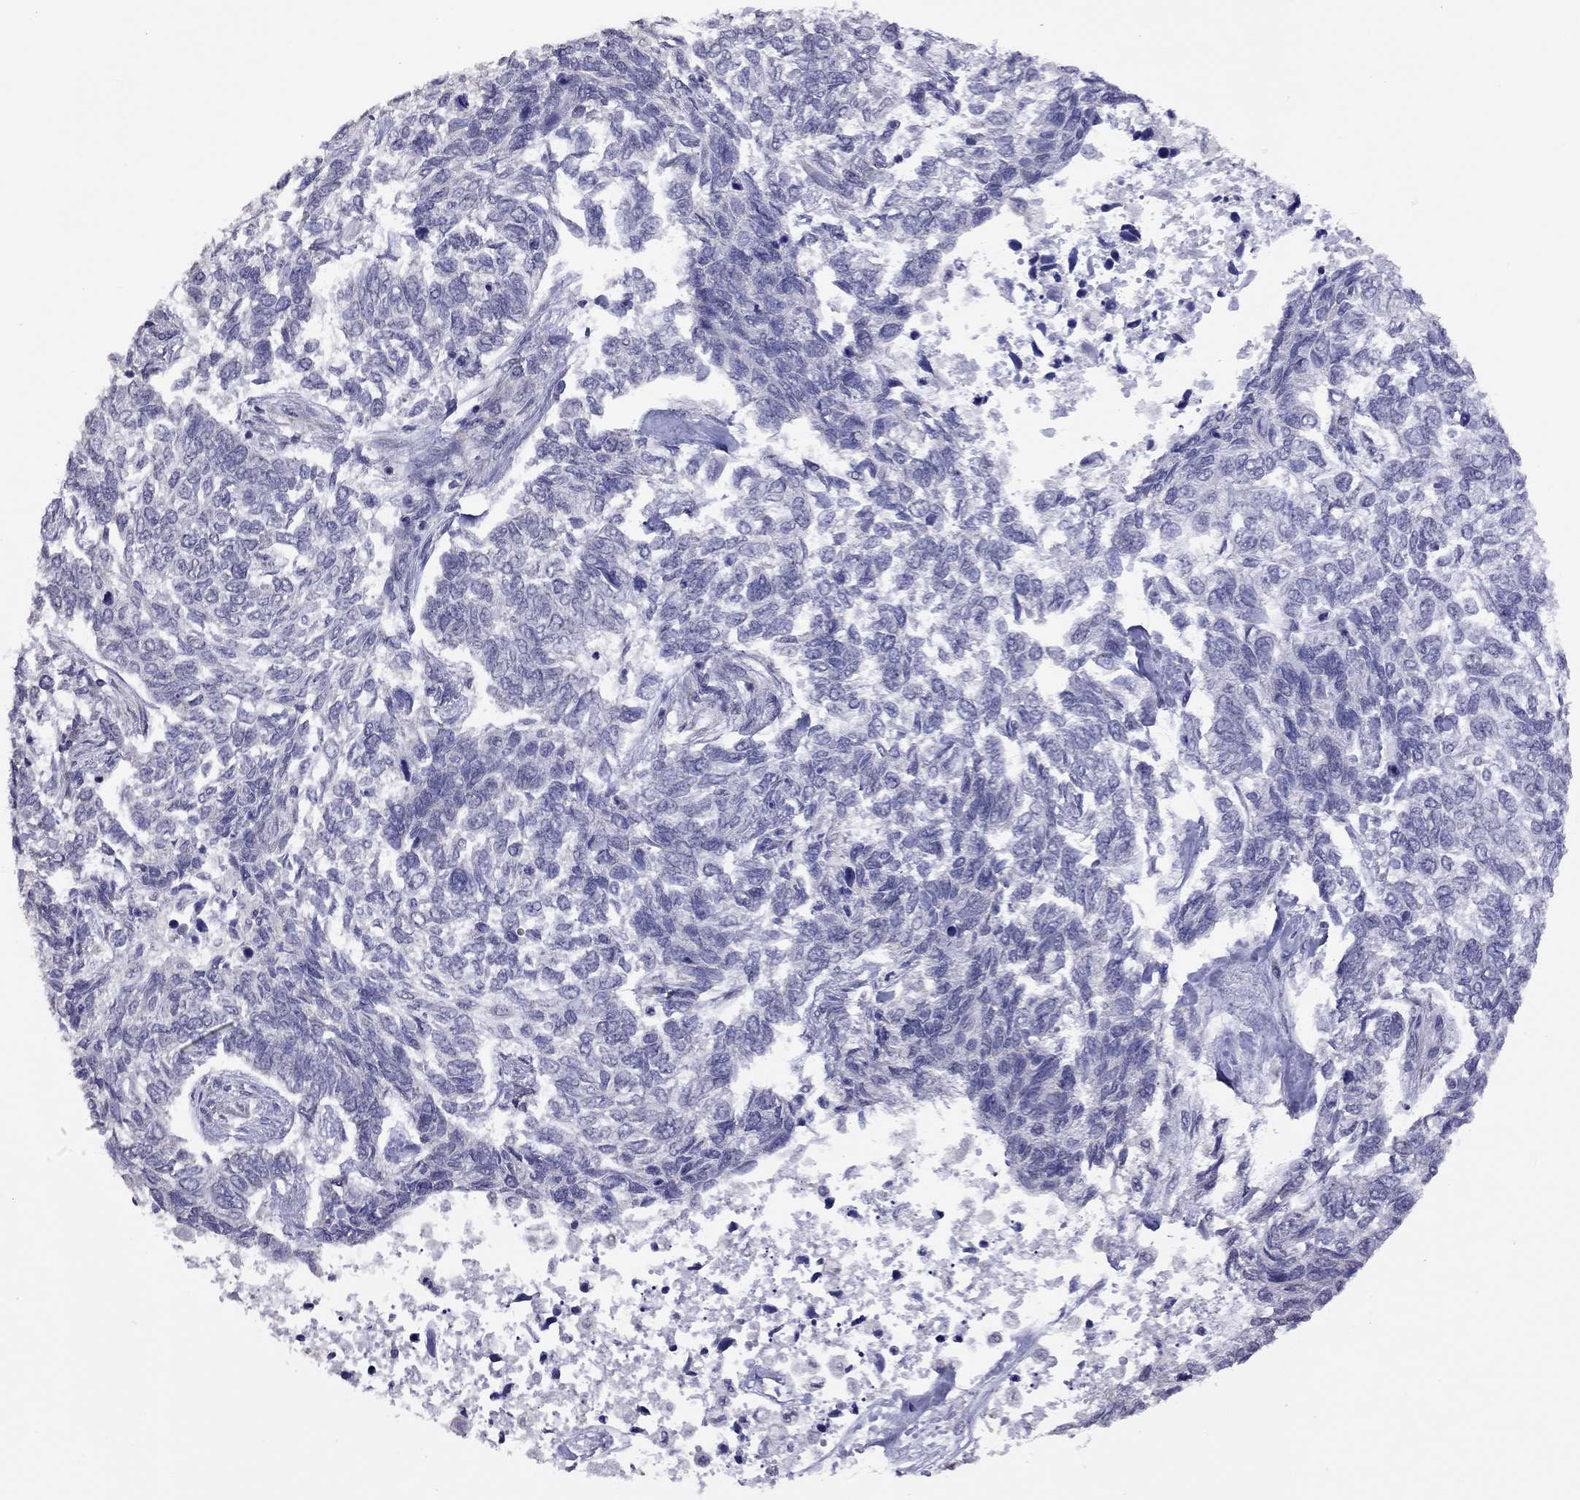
{"staining": {"intensity": "negative", "quantity": "none", "location": "none"}, "tissue": "skin cancer", "cell_type": "Tumor cells", "image_type": "cancer", "snomed": [{"axis": "morphology", "description": "Basal cell carcinoma"}, {"axis": "topography", "description": "Skin"}], "caption": "IHC histopathology image of neoplastic tissue: human skin cancer (basal cell carcinoma) stained with DAB shows no significant protein expression in tumor cells. The staining is performed using DAB (3,3'-diaminobenzidine) brown chromogen with nuclei counter-stained in using hematoxylin.", "gene": "HES5", "patient": {"sex": "female", "age": 65}}